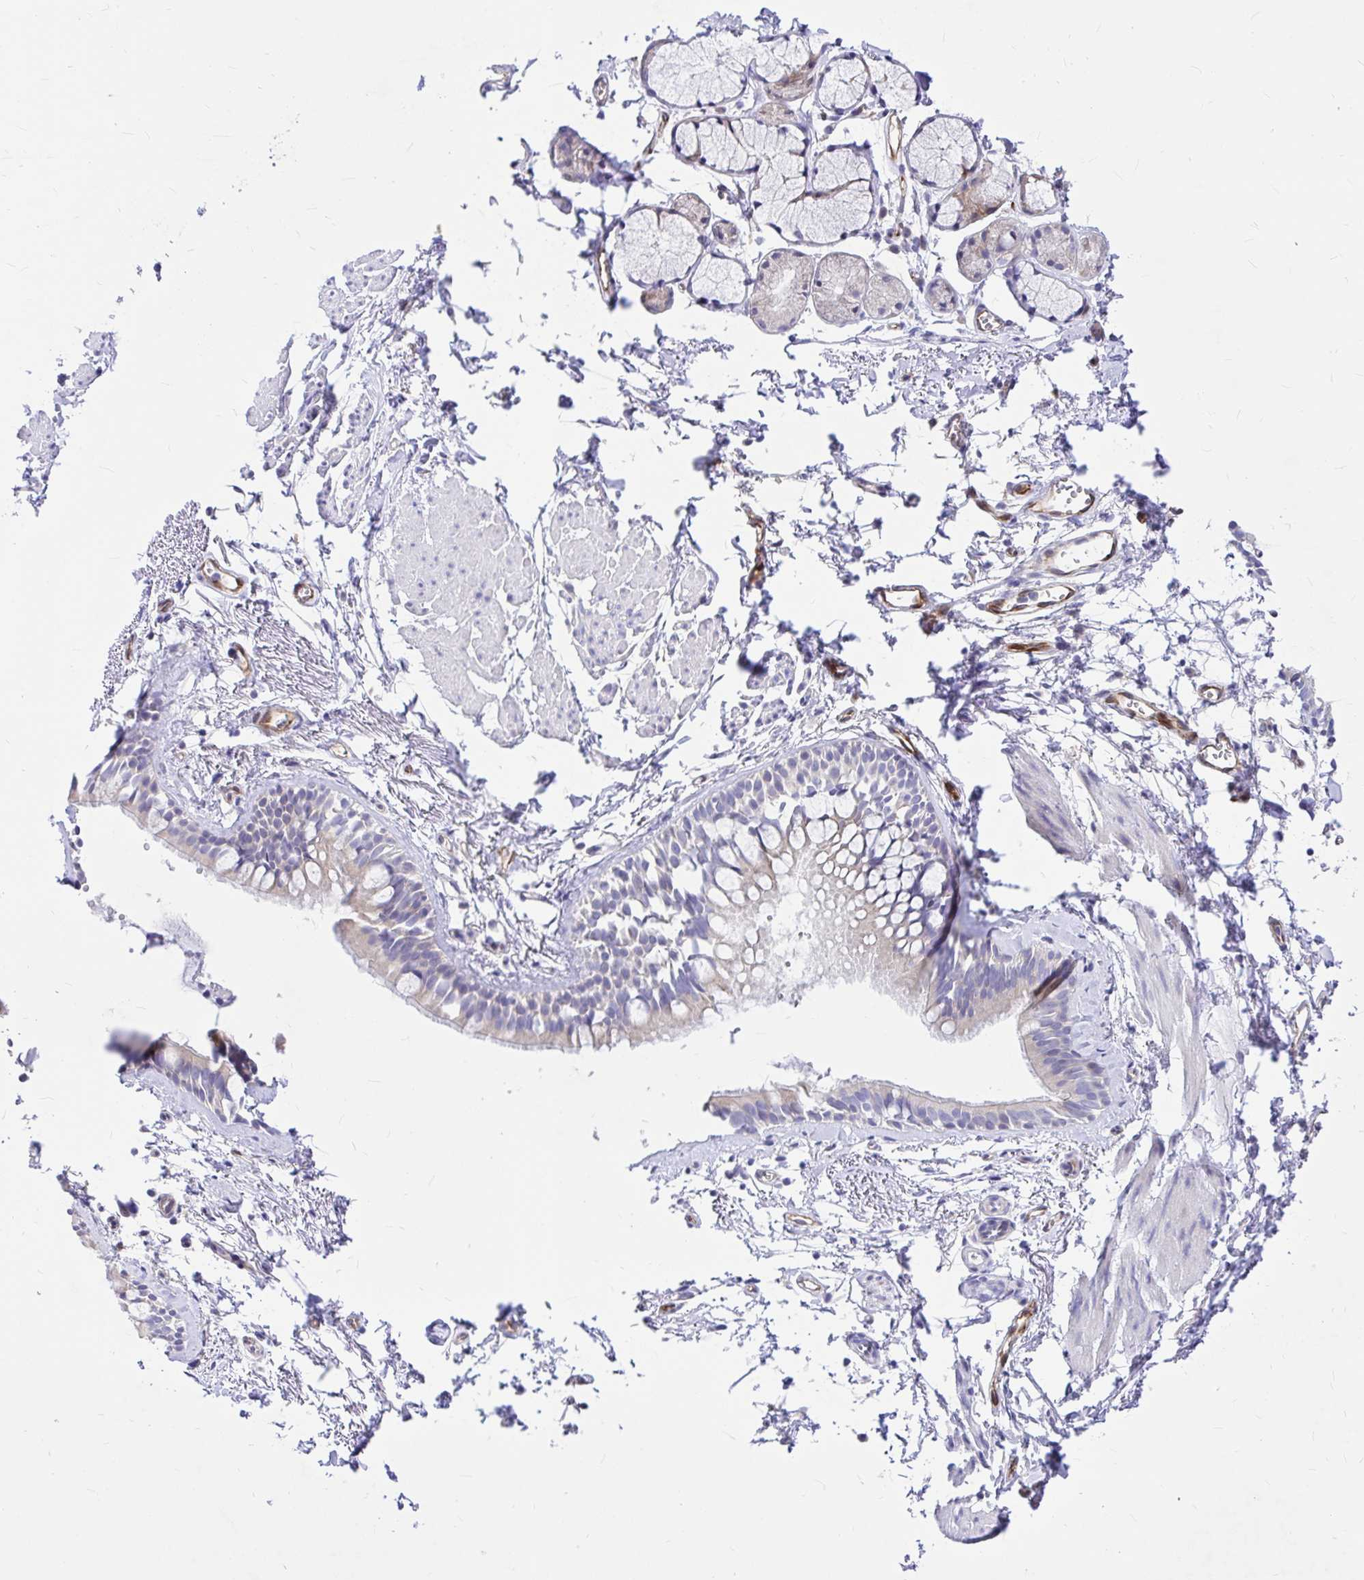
{"staining": {"intensity": "weak", "quantity": "<25%", "location": "cytoplasmic/membranous"}, "tissue": "bronchus", "cell_type": "Respiratory epithelial cells", "image_type": "normal", "snomed": [{"axis": "morphology", "description": "Normal tissue, NOS"}, {"axis": "topography", "description": "Cartilage tissue"}, {"axis": "topography", "description": "Bronchus"}, {"axis": "topography", "description": "Peripheral nerve tissue"}], "caption": "Image shows no protein positivity in respiratory epithelial cells of normal bronchus.", "gene": "GABBR2", "patient": {"sex": "female", "age": 59}}